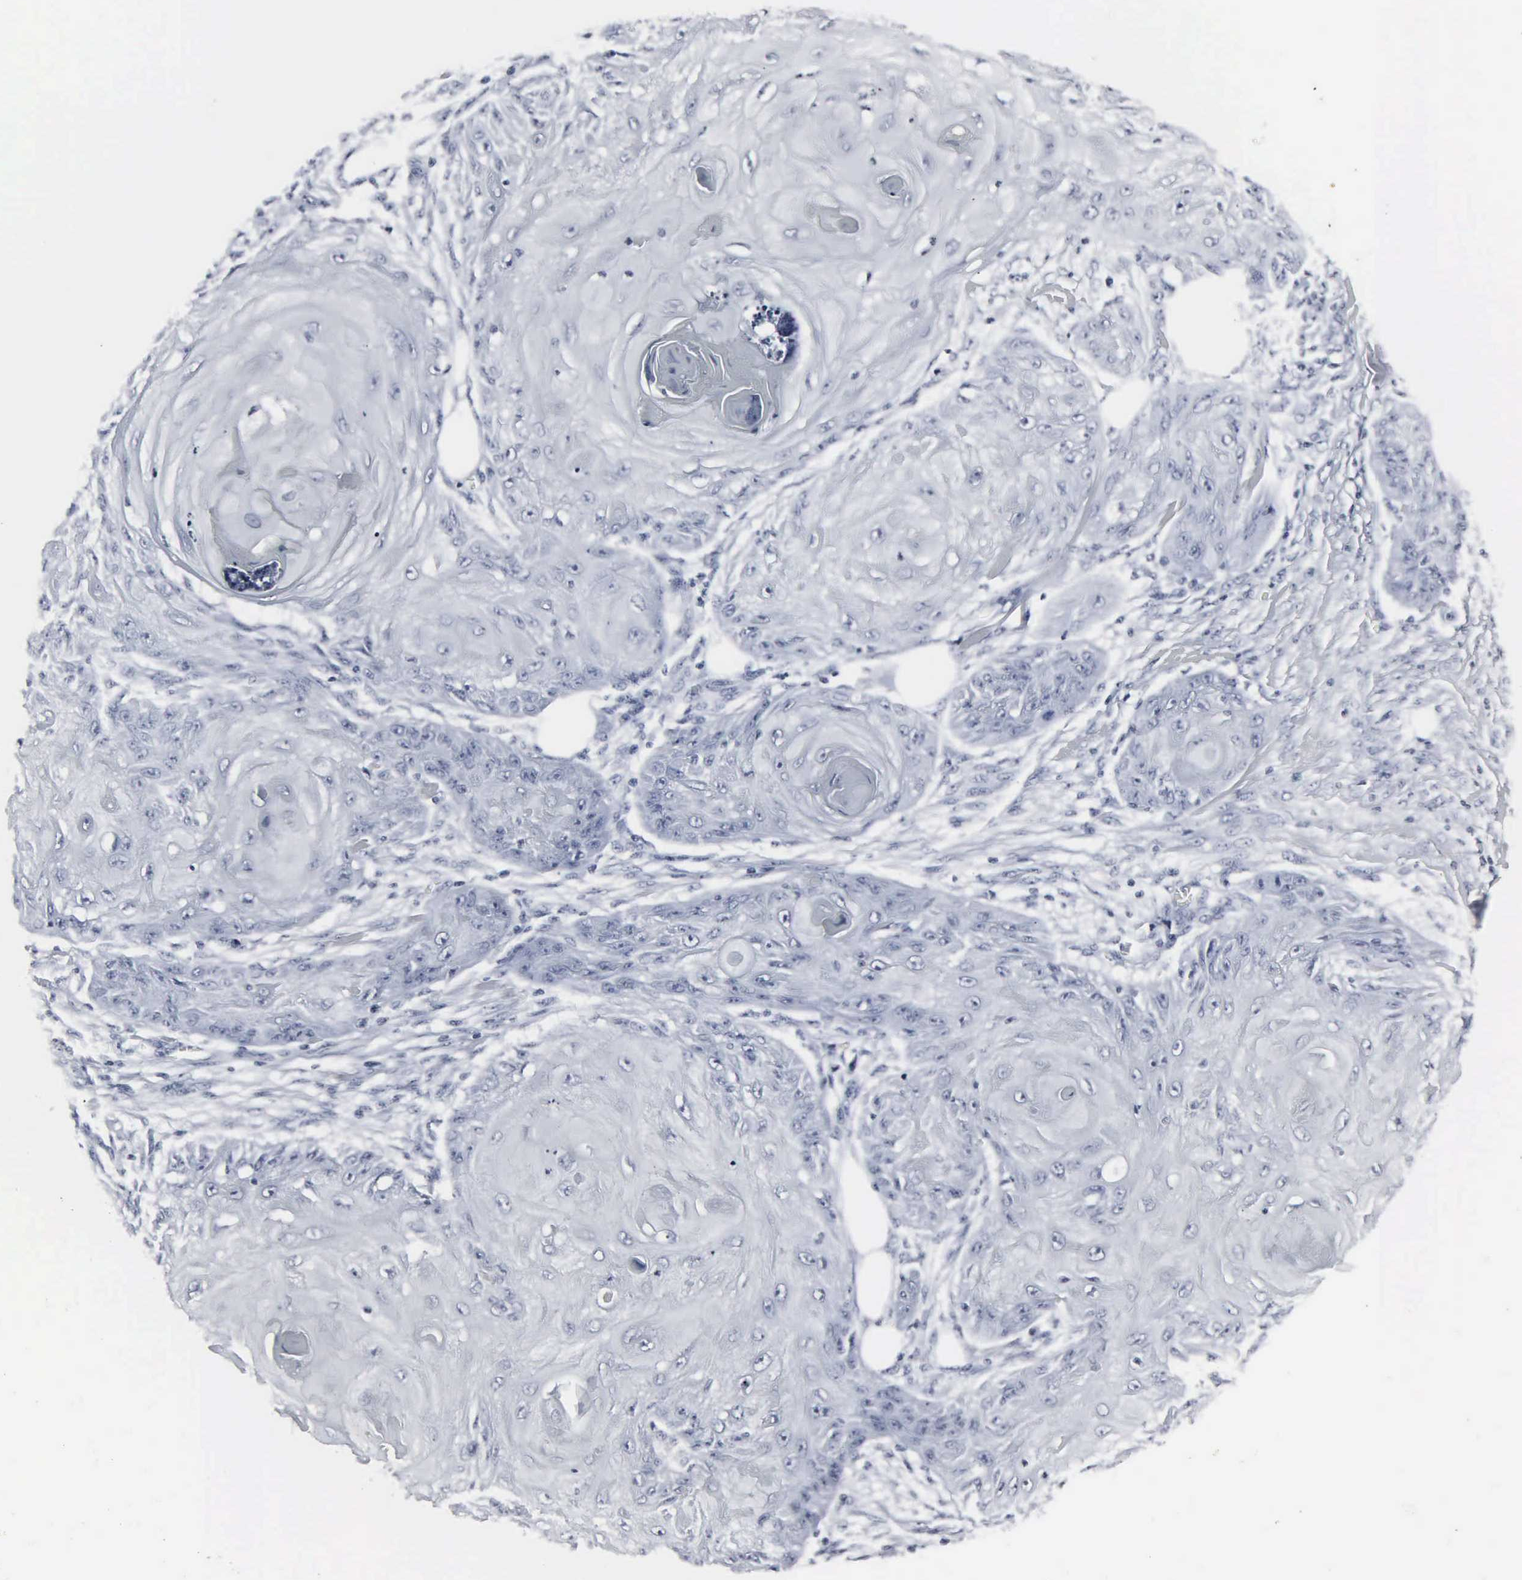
{"staining": {"intensity": "negative", "quantity": "none", "location": "none"}, "tissue": "skin cancer", "cell_type": "Tumor cells", "image_type": "cancer", "snomed": [{"axis": "morphology", "description": "Squamous cell carcinoma, NOS"}, {"axis": "topography", "description": "Skin"}], "caption": "IHC micrograph of neoplastic tissue: skin squamous cell carcinoma stained with DAB exhibits no significant protein expression in tumor cells. (Stains: DAB (3,3'-diaminobenzidine) IHC with hematoxylin counter stain, Microscopy: brightfield microscopy at high magnification).", "gene": "DGCR2", "patient": {"sex": "female", "age": 88}}